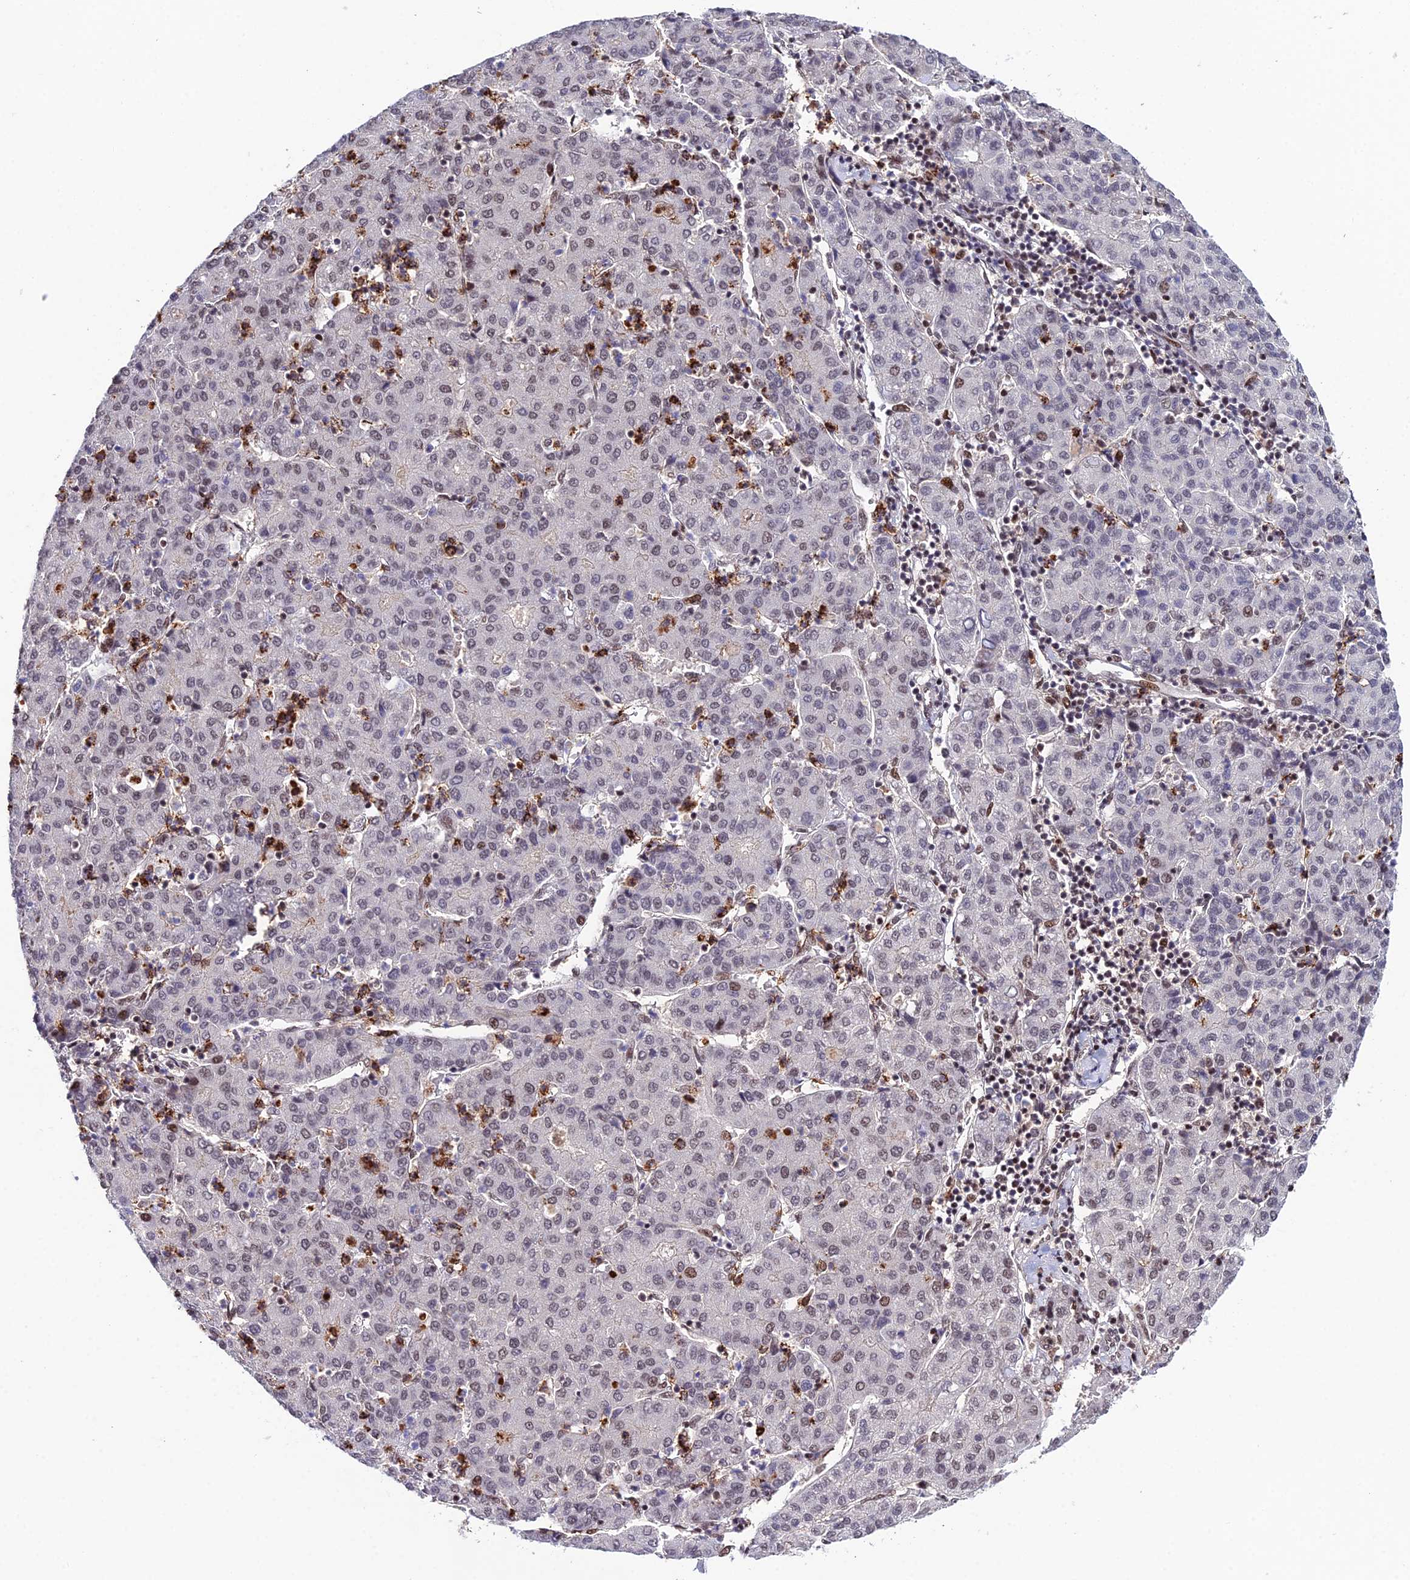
{"staining": {"intensity": "weak", "quantity": "<25%", "location": "nuclear"}, "tissue": "liver cancer", "cell_type": "Tumor cells", "image_type": "cancer", "snomed": [{"axis": "morphology", "description": "Carcinoma, Hepatocellular, NOS"}, {"axis": "topography", "description": "Liver"}], "caption": "This is an IHC micrograph of human liver cancer (hepatocellular carcinoma). There is no positivity in tumor cells.", "gene": "SYT15", "patient": {"sex": "male", "age": 65}}